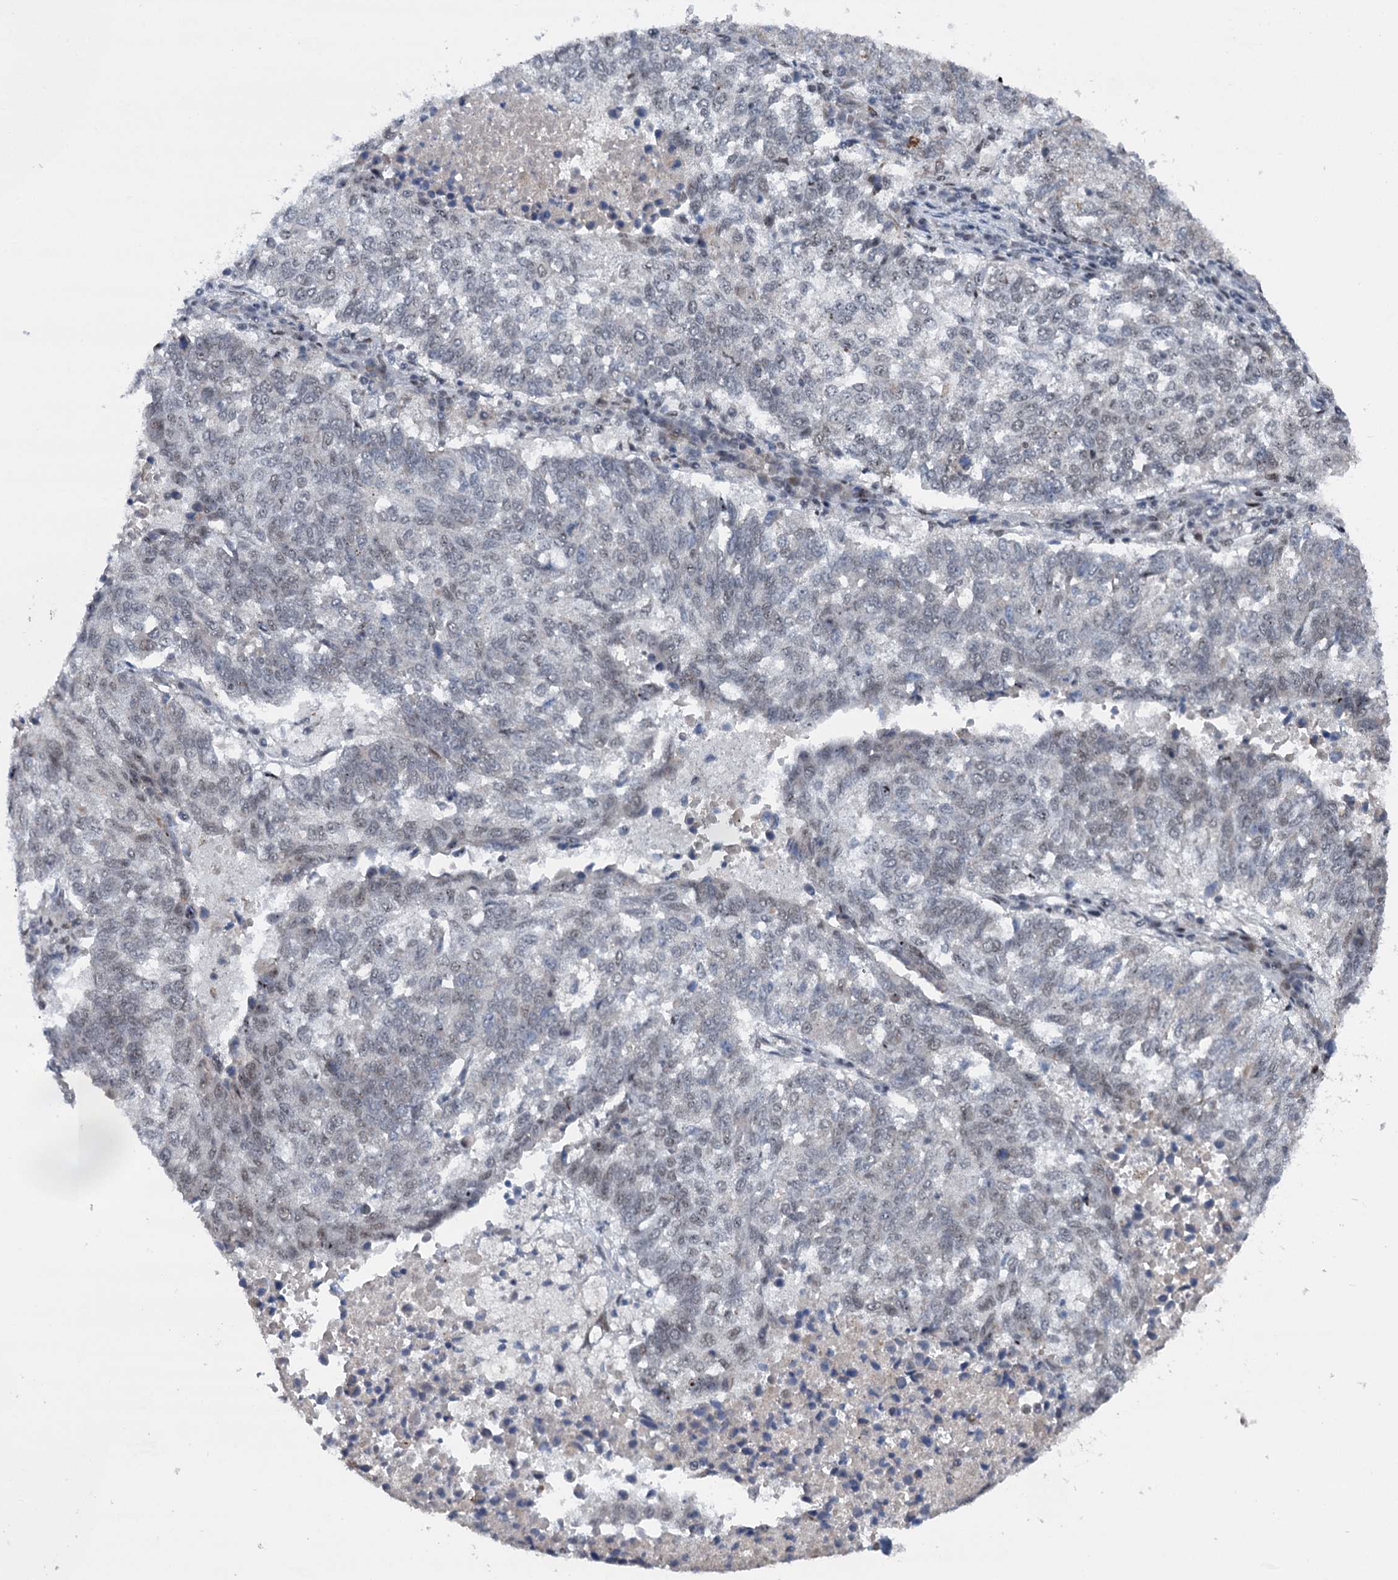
{"staining": {"intensity": "weak", "quantity": "<25%", "location": "nuclear"}, "tissue": "lung cancer", "cell_type": "Tumor cells", "image_type": "cancer", "snomed": [{"axis": "morphology", "description": "Squamous cell carcinoma, NOS"}, {"axis": "topography", "description": "Lung"}], "caption": "IHC of human lung squamous cell carcinoma exhibits no staining in tumor cells.", "gene": "RUFY2", "patient": {"sex": "male", "age": 73}}